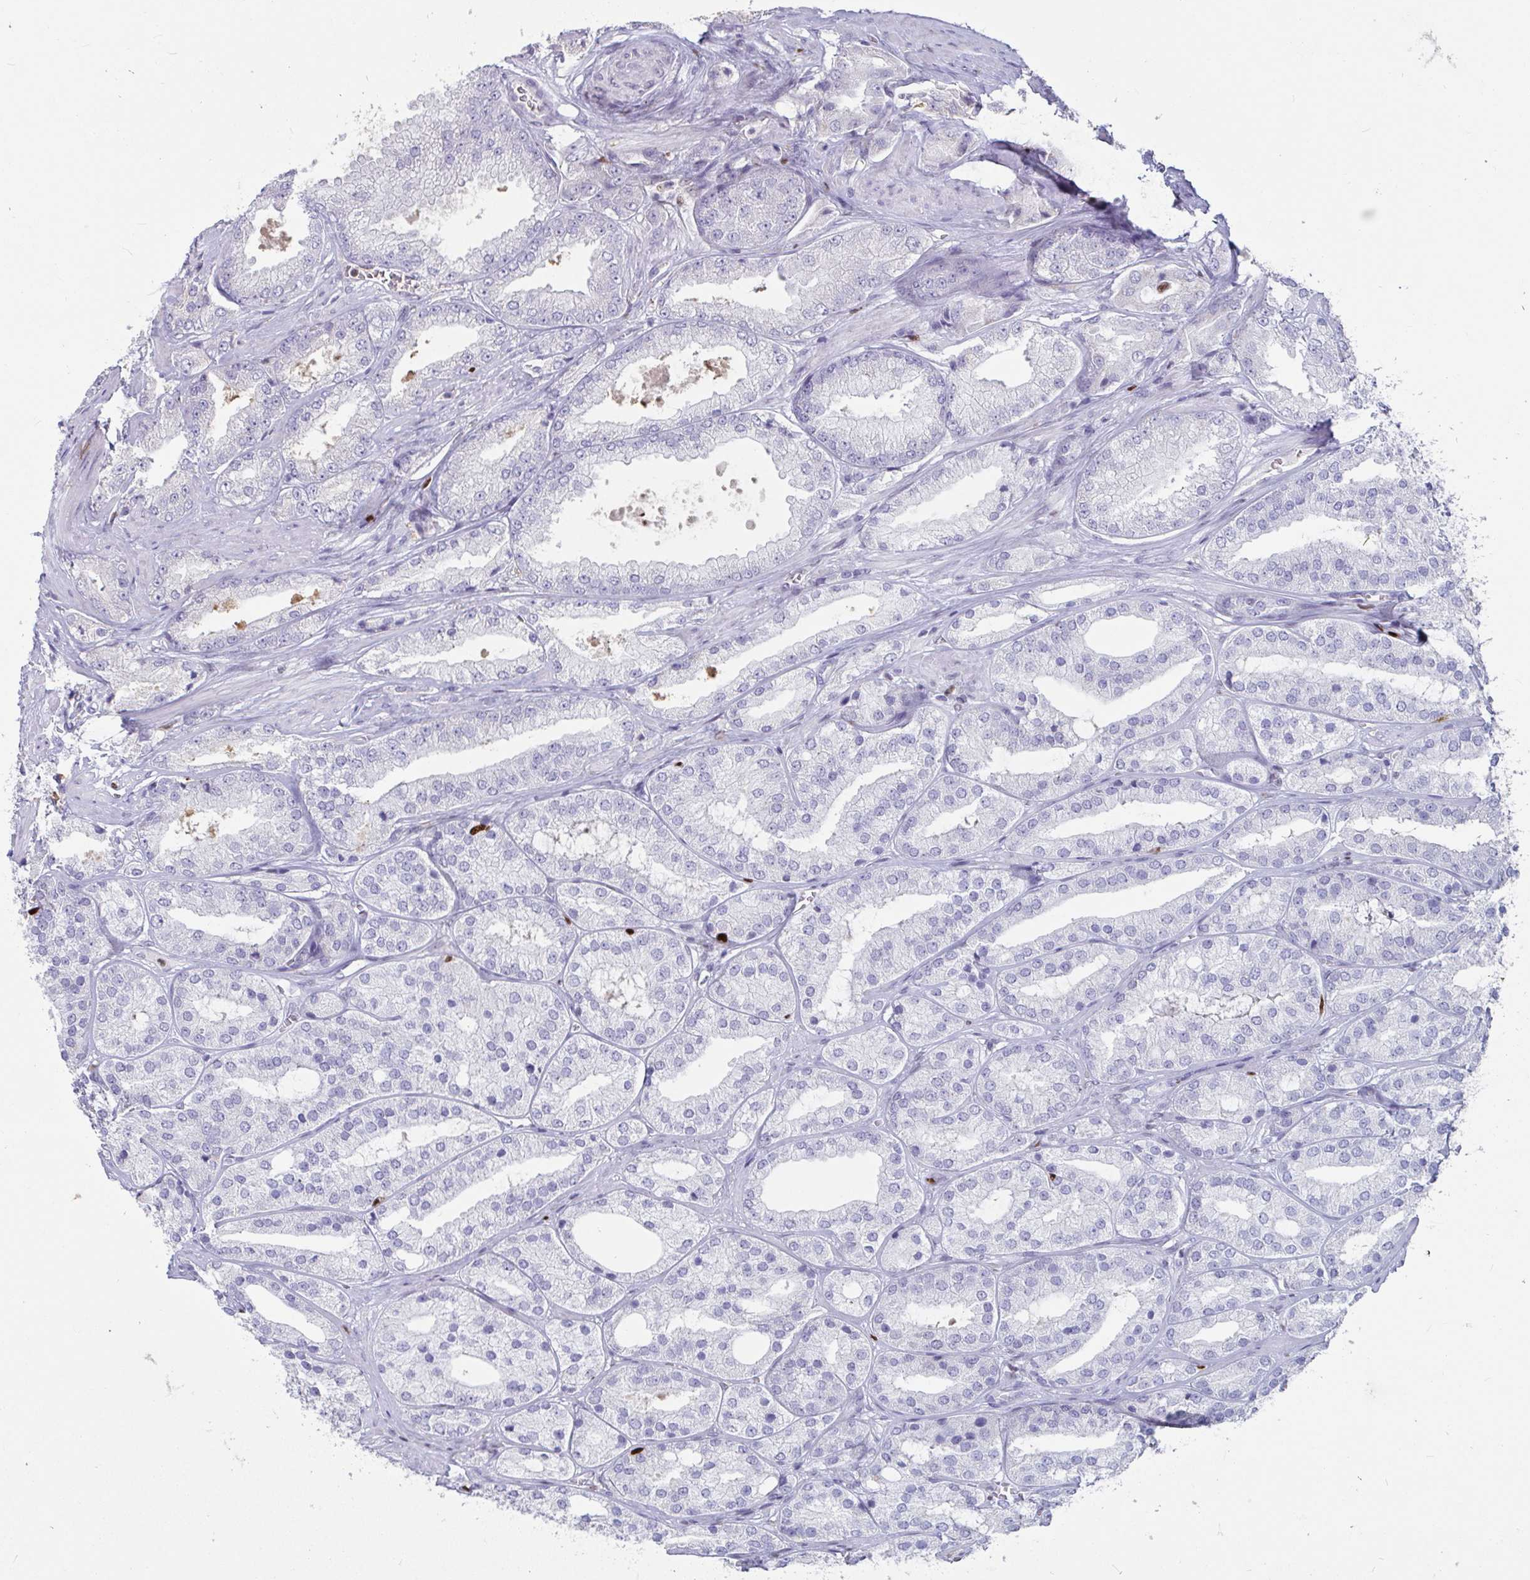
{"staining": {"intensity": "negative", "quantity": "none", "location": "none"}, "tissue": "prostate cancer", "cell_type": "Tumor cells", "image_type": "cancer", "snomed": [{"axis": "morphology", "description": "Adenocarcinoma, High grade"}, {"axis": "topography", "description": "Prostate"}], "caption": "This is an IHC micrograph of prostate adenocarcinoma (high-grade). There is no expression in tumor cells.", "gene": "ZNF586", "patient": {"sex": "male", "age": 68}}